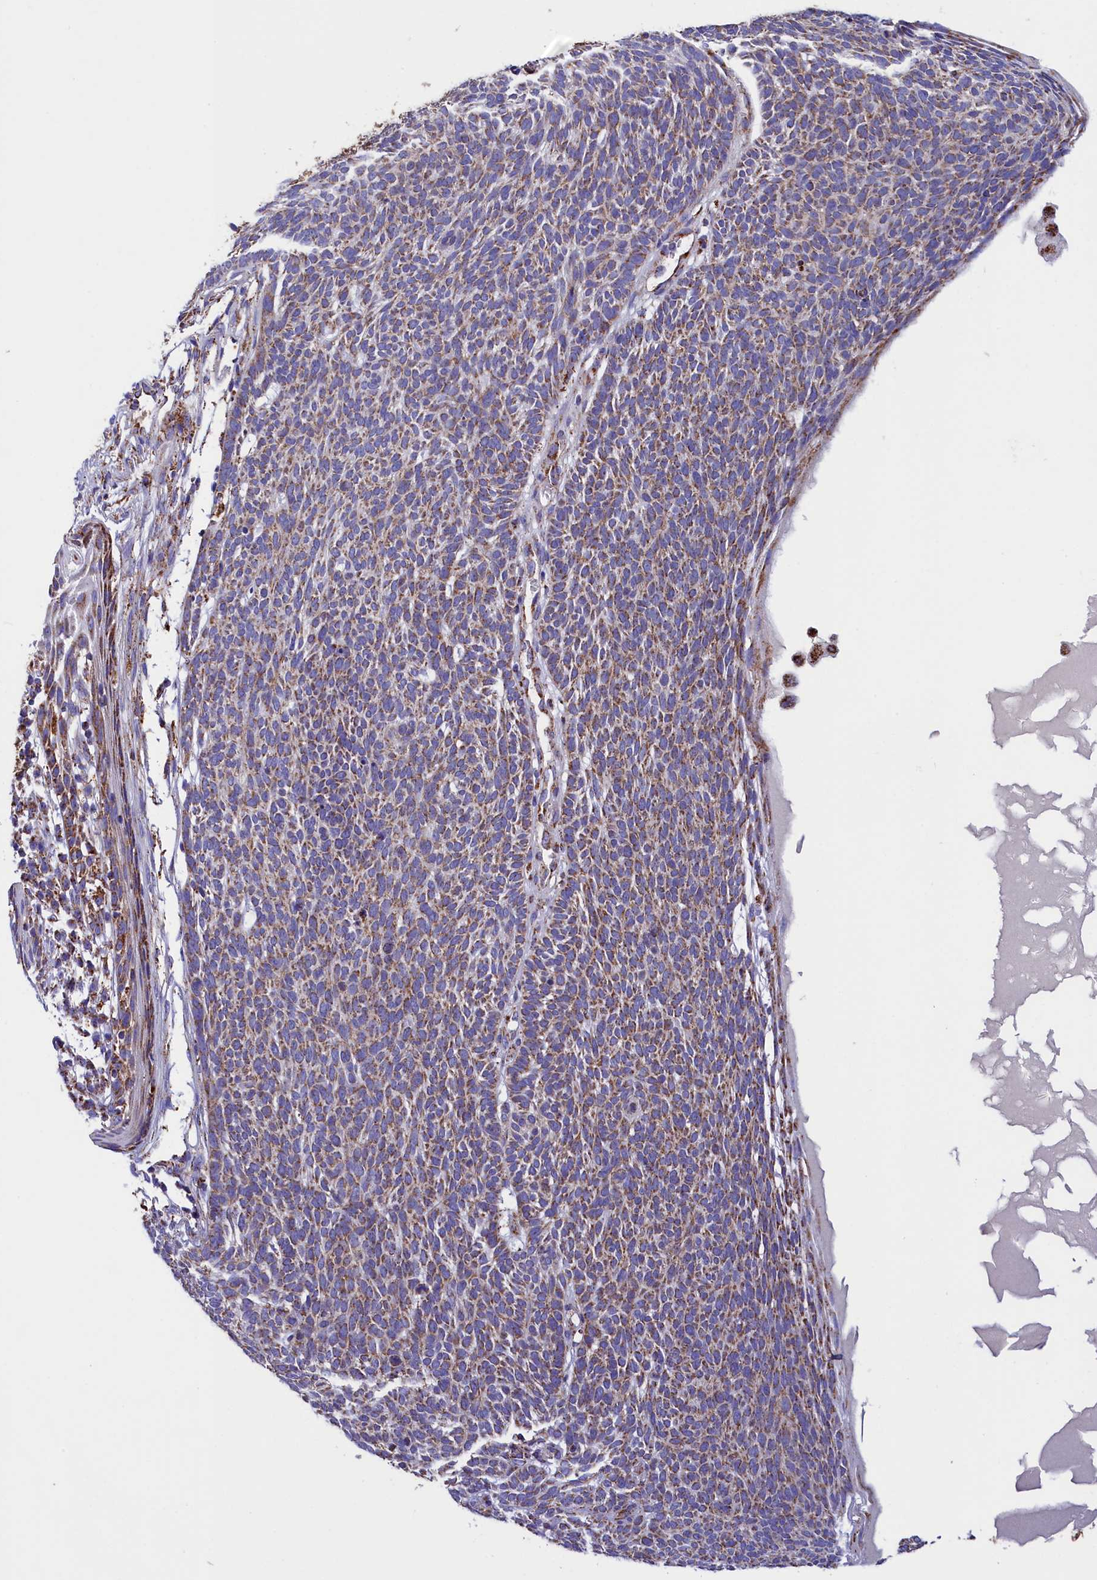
{"staining": {"intensity": "moderate", "quantity": ">75%", "location": "cytoplasmic/membranous"}, "tissue": "skin cancer", "cell_type": "Tumor cells", "image_type": "cancer", "snomed": [{"axis": "morphology", "description": "Squamous cell carcinoma, NOS"}, {"axis": "topography", "description": "Skin"}], "caption": "The micrograph reveals staining of skin squamous cell carcinoma, revealing moderate cytoplasmic/membranous protein staining (brown color) within tumor cells.", "gene": "SLC39A3", "patient": {"sex": "female", "age": 90}}